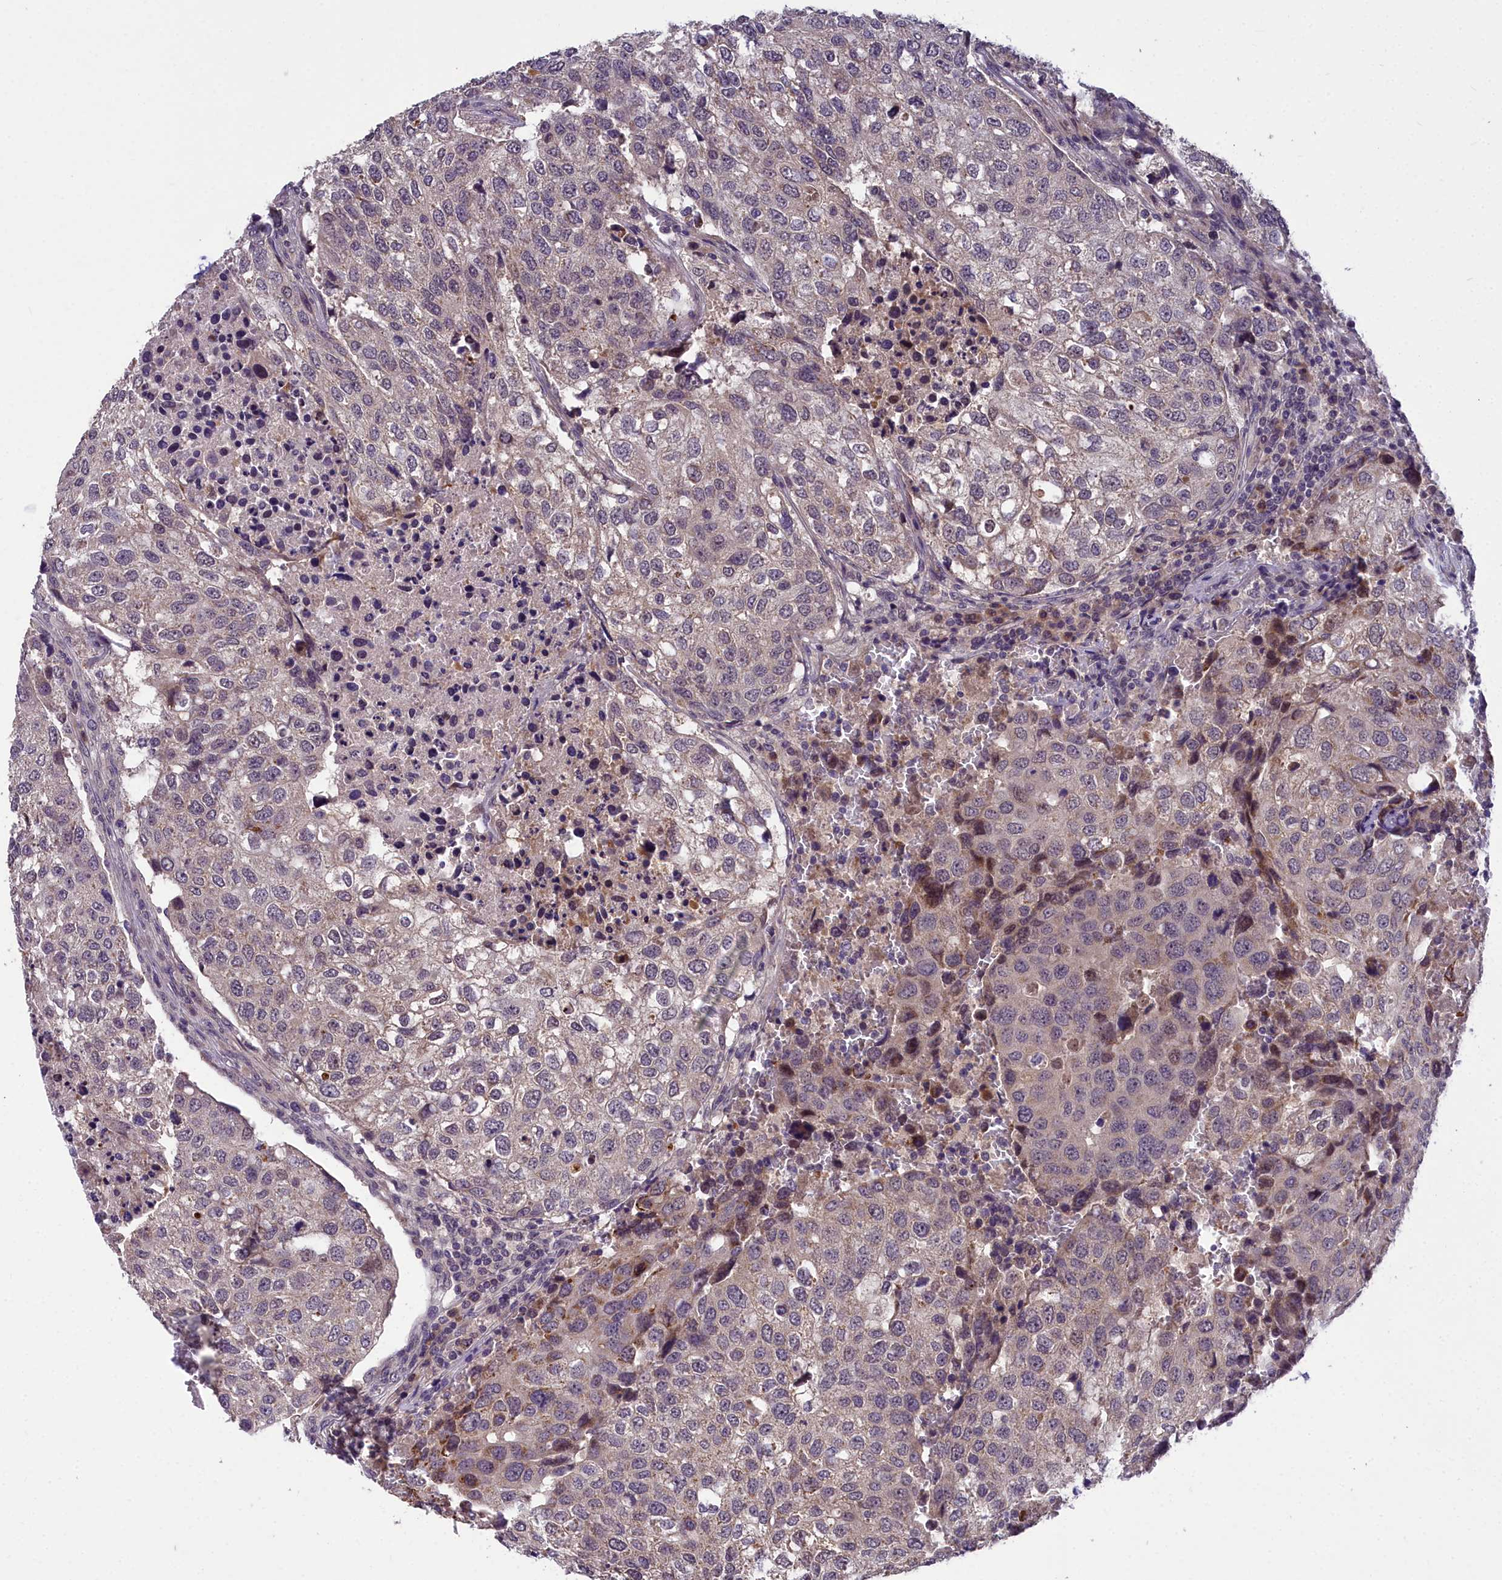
{"staining": {"intensity": "weak", "quantity": "<25%", "location": "nuclear"}, "tissue": "urothelial cancer", "cell_type": "Tumor cells", "image_type": "cancer", "snomed": [{"axis": "morphology", "description": "Urothelial carcinoma, High grade"}, {"axis": "topography", "description": "Lymph node"}, {"axis": "topography", "description": "Urinary bladder"}], "caption": "IHC histopathology image of neoplastic tissue: high-grade urothelial carcinoma stained with DAB (3,3'-diaminobenzidine) shows no significant protein expression in tumor cells.", "gene": "ZNF333", "patient": {"sex": "male", "age": 51}}